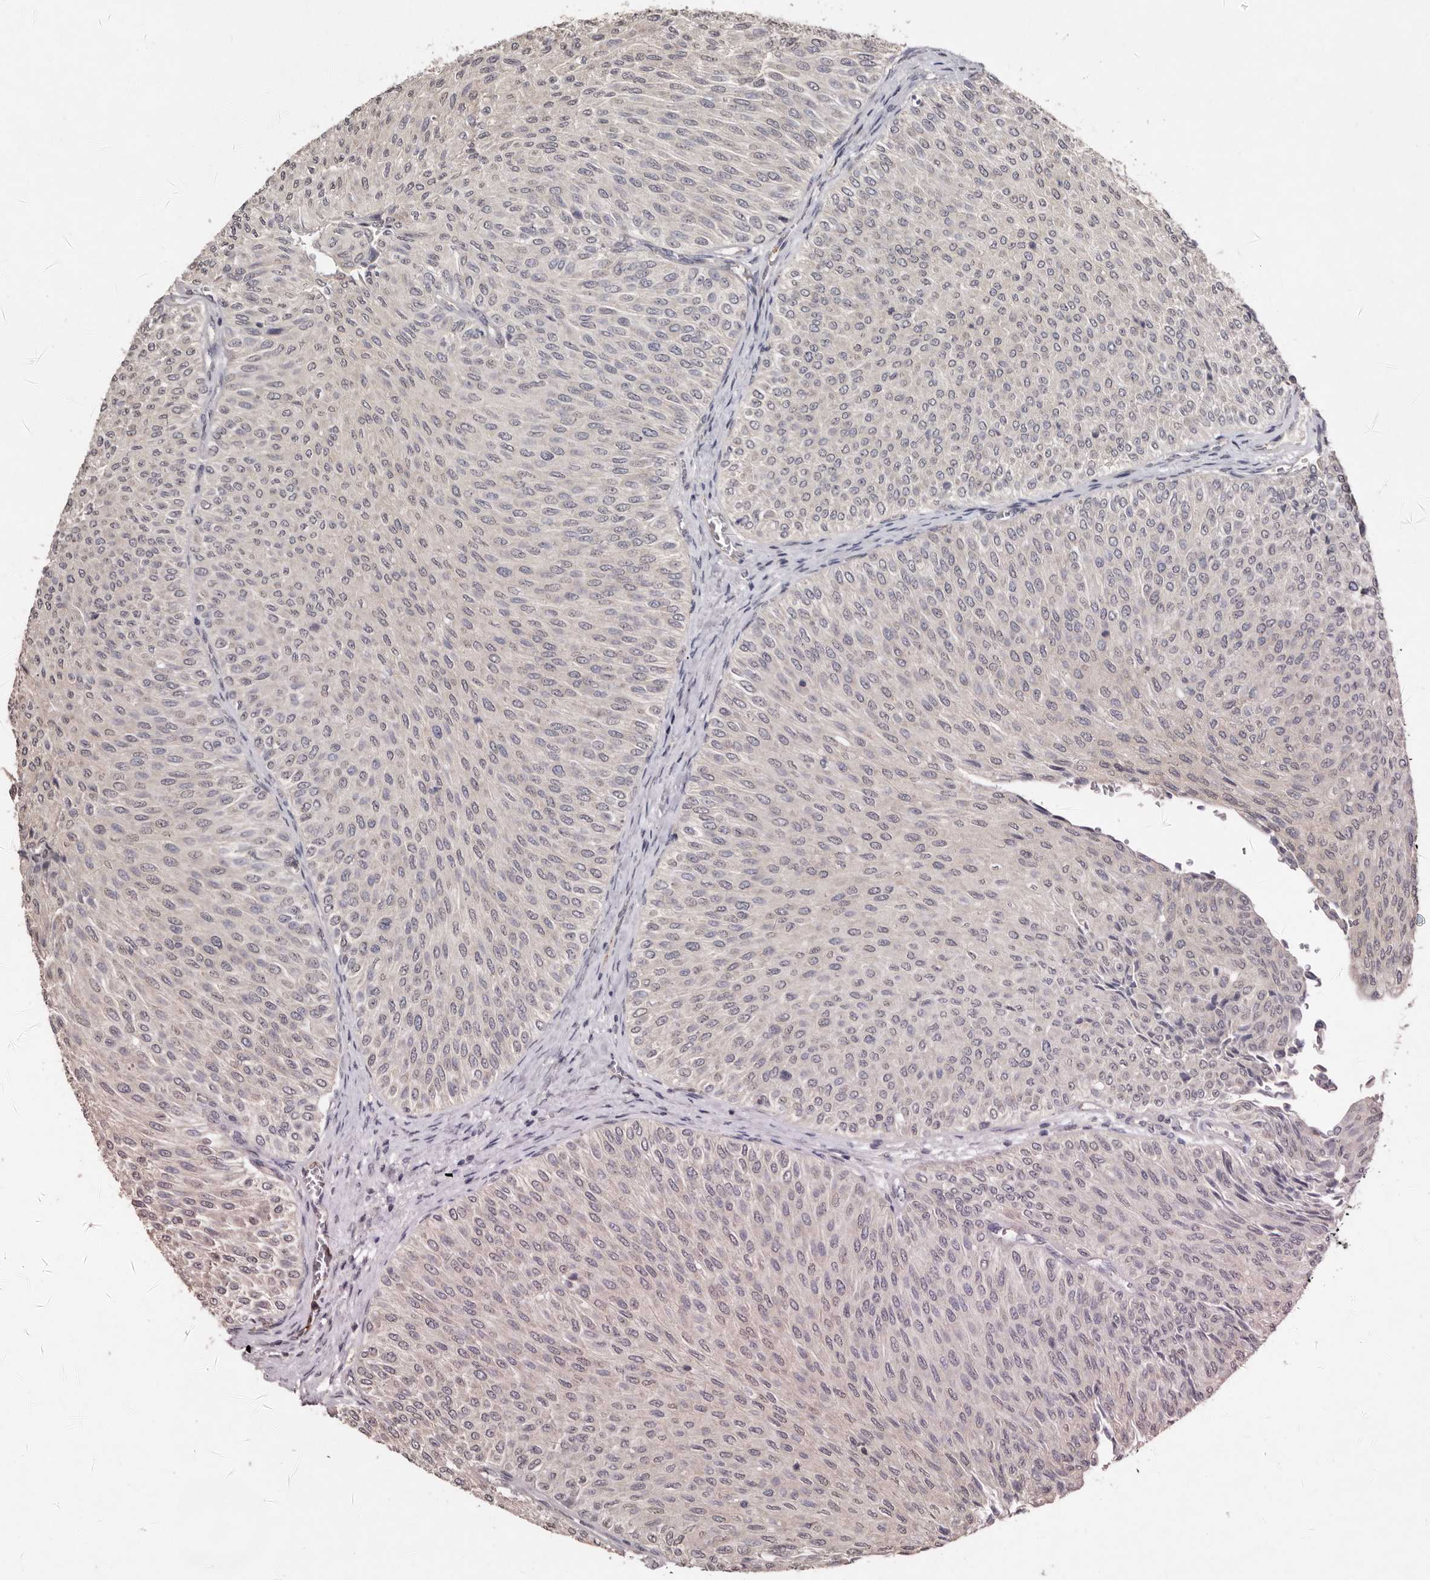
{"staining": {"intensity": "negative", "quantity": "none", "location": "none"}, "tissue": "urothelial cancer", "cell_type": "Tumor cells", "image_type": "cancer", "snomed": [{"axis": "morphology", "description": "Urothelial carcinoma, Low grade"}, {"axis": "topography", "description": "Urinary bladder"}], "caption": "Tumor cells show no significant protein positivity in urothelial cancer.", "gene": "SULT1E1", "patient": {"sex": "male", "age": 78}}